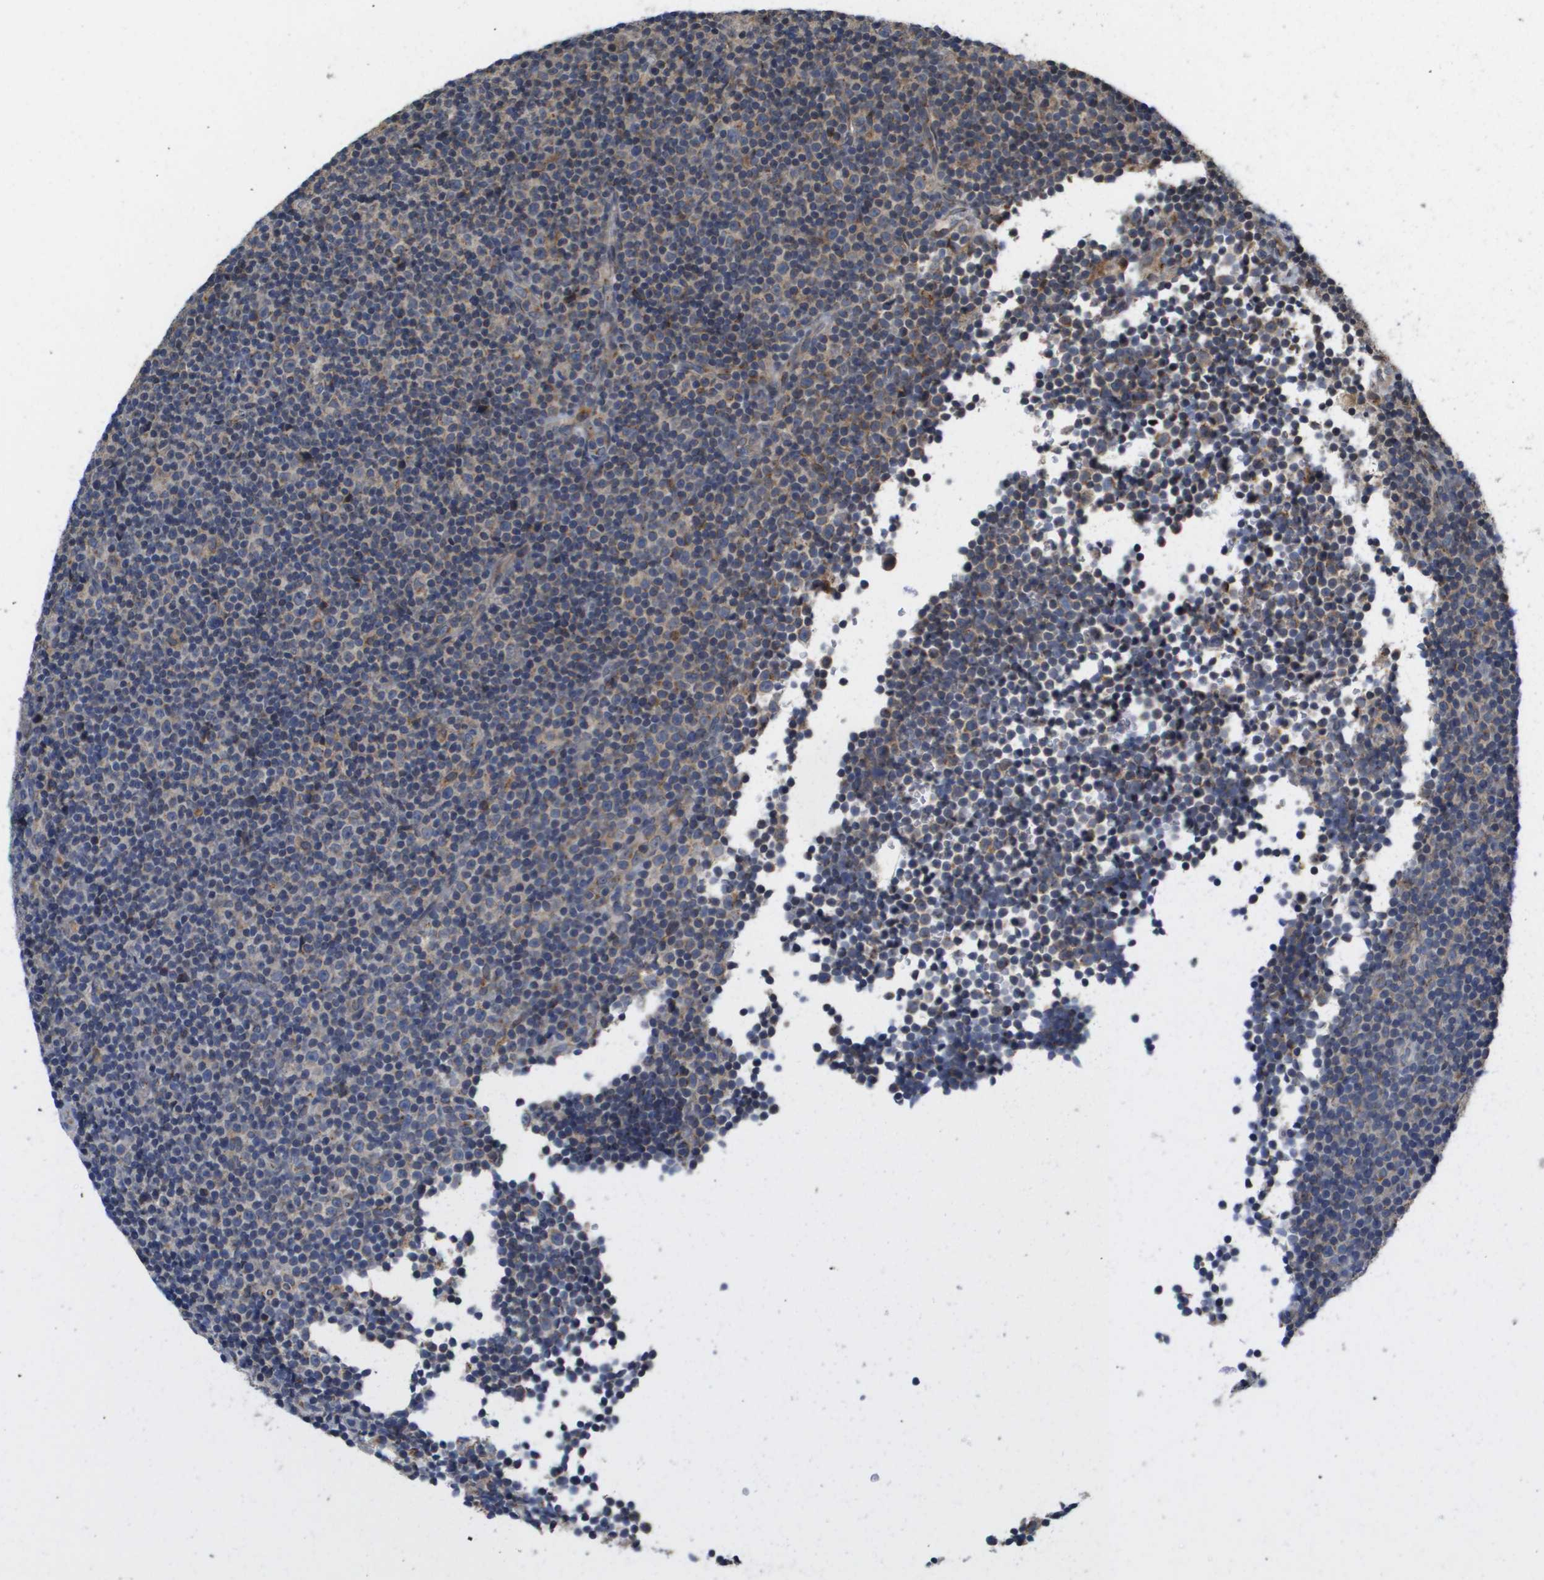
{"staining": {"intensity": "negative", "quantity": "none", "location": "none"}, "tissue": "lymphoma", "cell_type": "Tumor cells", "image_type": "cancer", "snomed": [{"axis": "morphology", "description": "Malignant lymphoma, non-Hodgkin's type, Low grade"}, {"axis": "topography", "description": "Lymph node"}], "caption": "DAB (3,3'-diaminobenzidine) immunohistochemical staining of human lymphoma displays no significant positivity in tumor cells.", "gene": "PCK1", "patient": {"sex": "female", "age": 67}}